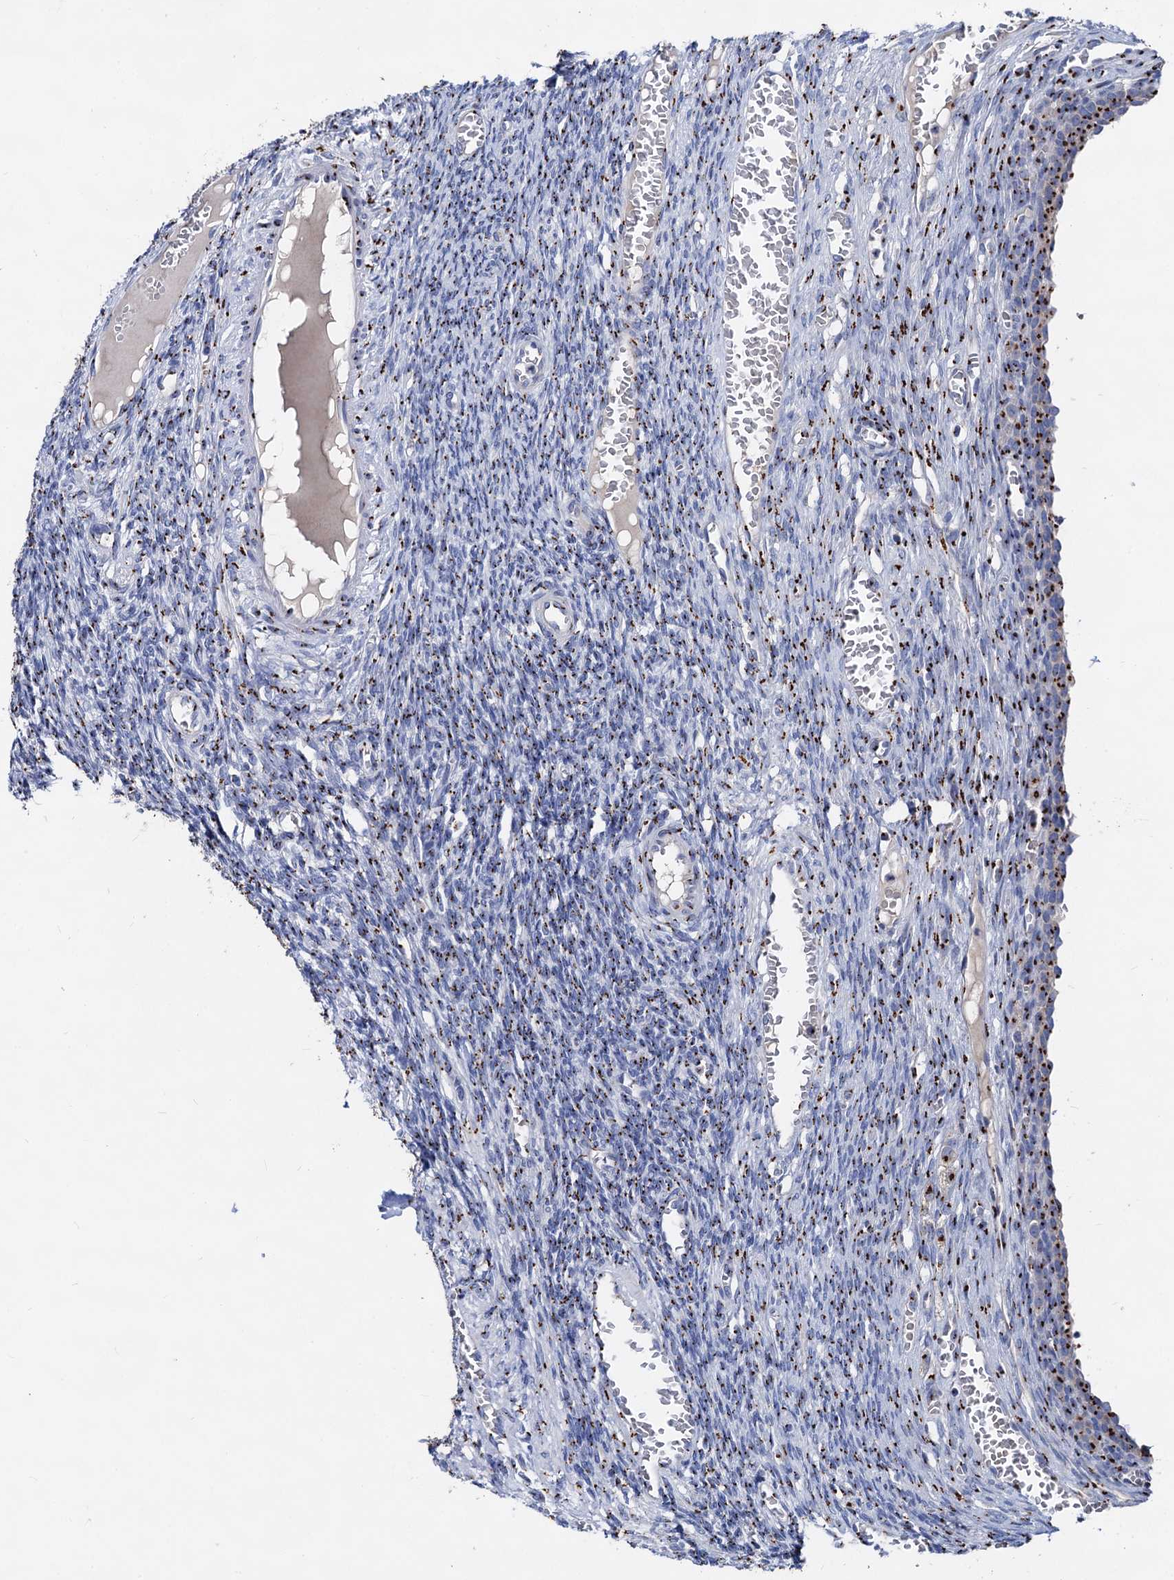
{"staining": {"intensity": "strong", "quantity": "<25%", "location": "cytoplasmic/membranous"}, "tissue": "ovary", "cell_type": "Ovarian stroma cells", "image_type": "normal", "snomed": [{"axis": "morphology", "description": "Normal tissue, NOS"}, {"axis": "topography", "description": "Ovary"}], "caption": "Normal ovary reveals strong cytoplasmic/membranous expression in approximately <25% of ovarian stroma cells, visualized by immunohistochemistry. (Stains: DAB (3,3'-diaminobenzidine) in brown, nuclei in blue, Microscopy: brightfield microscopy at high magnification).", "gene": "TM9SF3", "patient": {"sex": "female", "age": 27}}